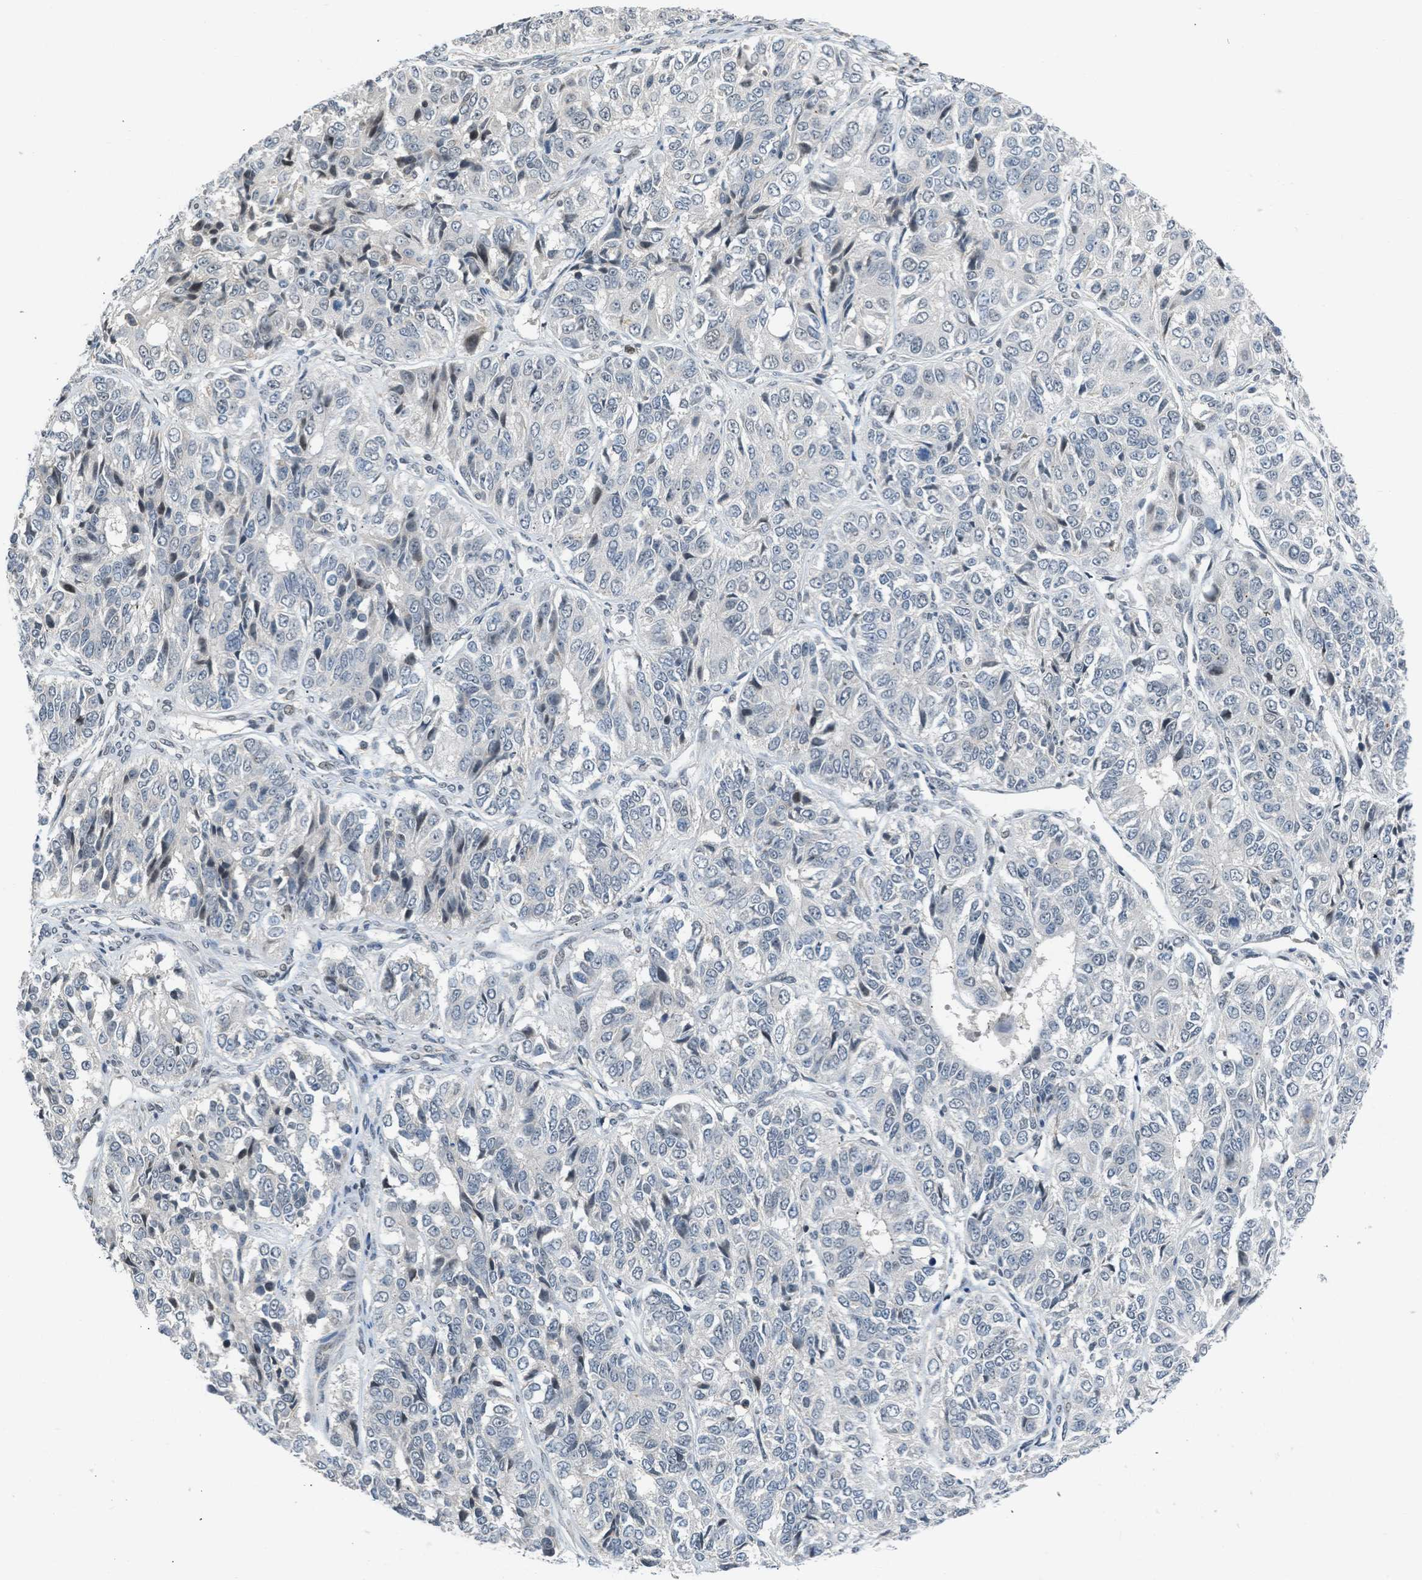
{"staining": {"intensity": "negative", "quantity": "none", "location": "none"}, "tissue": "ovarian cancer", "cell_type": "Tumor cells", "image_type": "cancer", "snomed": [{"axis": "morphology", "description": "Carcinoma, endometroid"}, {"axis": "topography", "description": "Ovary"}], "caption": "Immunohistochemistry histopathology image of human endometroid carcinoma (ovarian) stained for a protein (brown), which demonstrates no staining in tumor cells.", "gene": "TTBK2", "patient": {"sex": "female", "age": 51}}